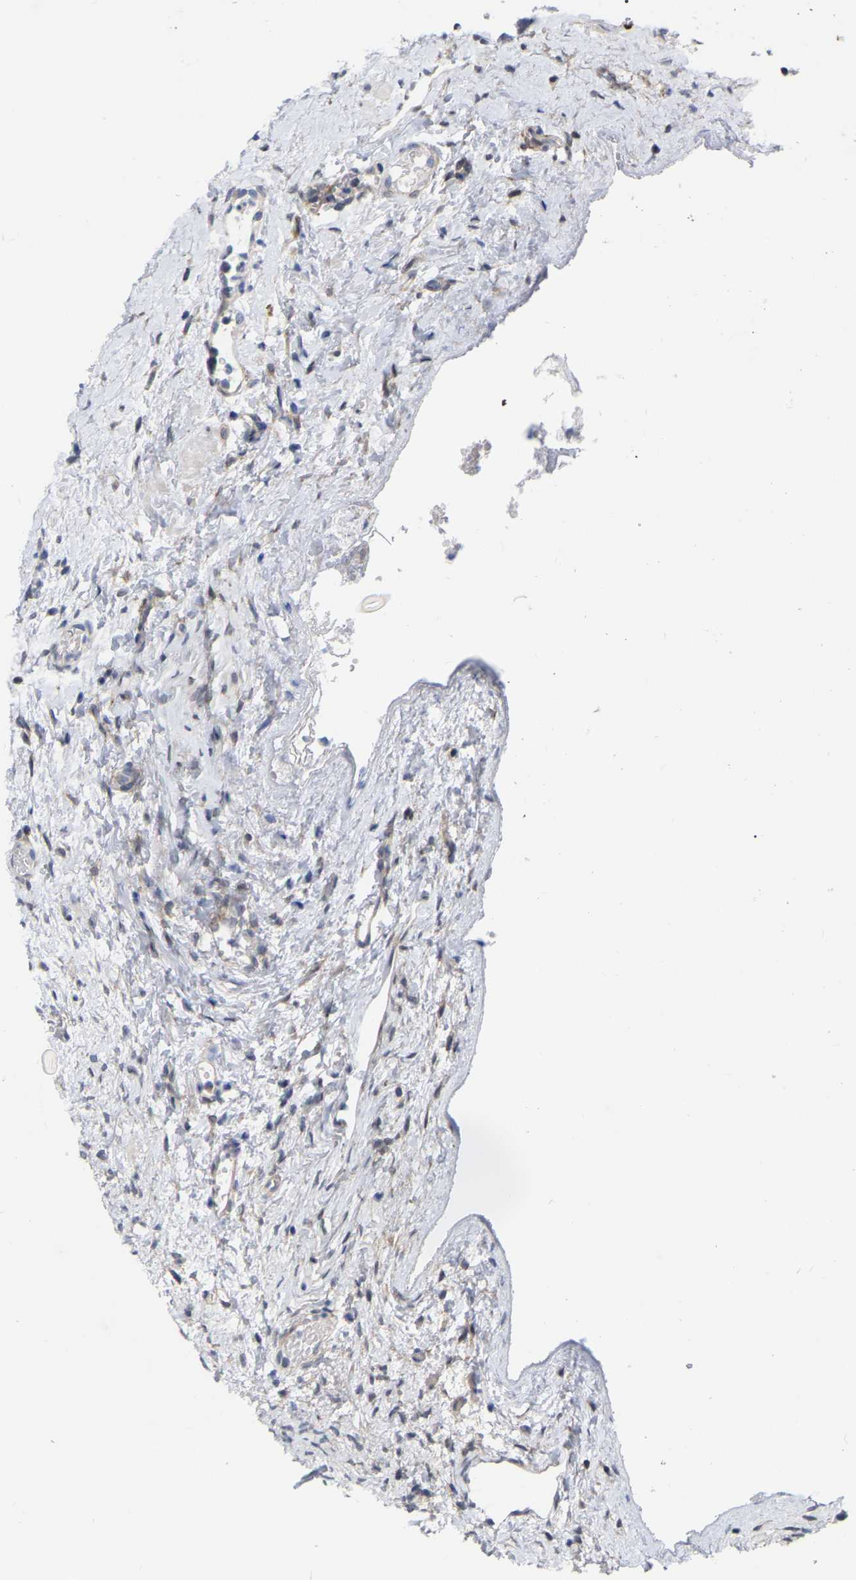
{"staining": {"intensity": "weak", "quantity": "25%-75%", "location": "cytoplasmic/membranous"}, "tissue": "ovary", "cell_type": "Follicle cells", "image_type": "normal", "snomed": [{"axis": "morphology", "description": "Normal tissue, NOS"}, {"axis": "topography", "description": "Ovary"}], "caption": "Normal ovary was stained to show a protein in brown. There is low levels of weak cytoplasmic/membranous expression in approximately 25%-75% of follicle cells. The staining was performed using DAB, with brown indicating positive protein expression. Nuclei are stained blue with hematoxylin.", "gene": "UBE4B", "patient": {"sex": "female", "age": 33}}